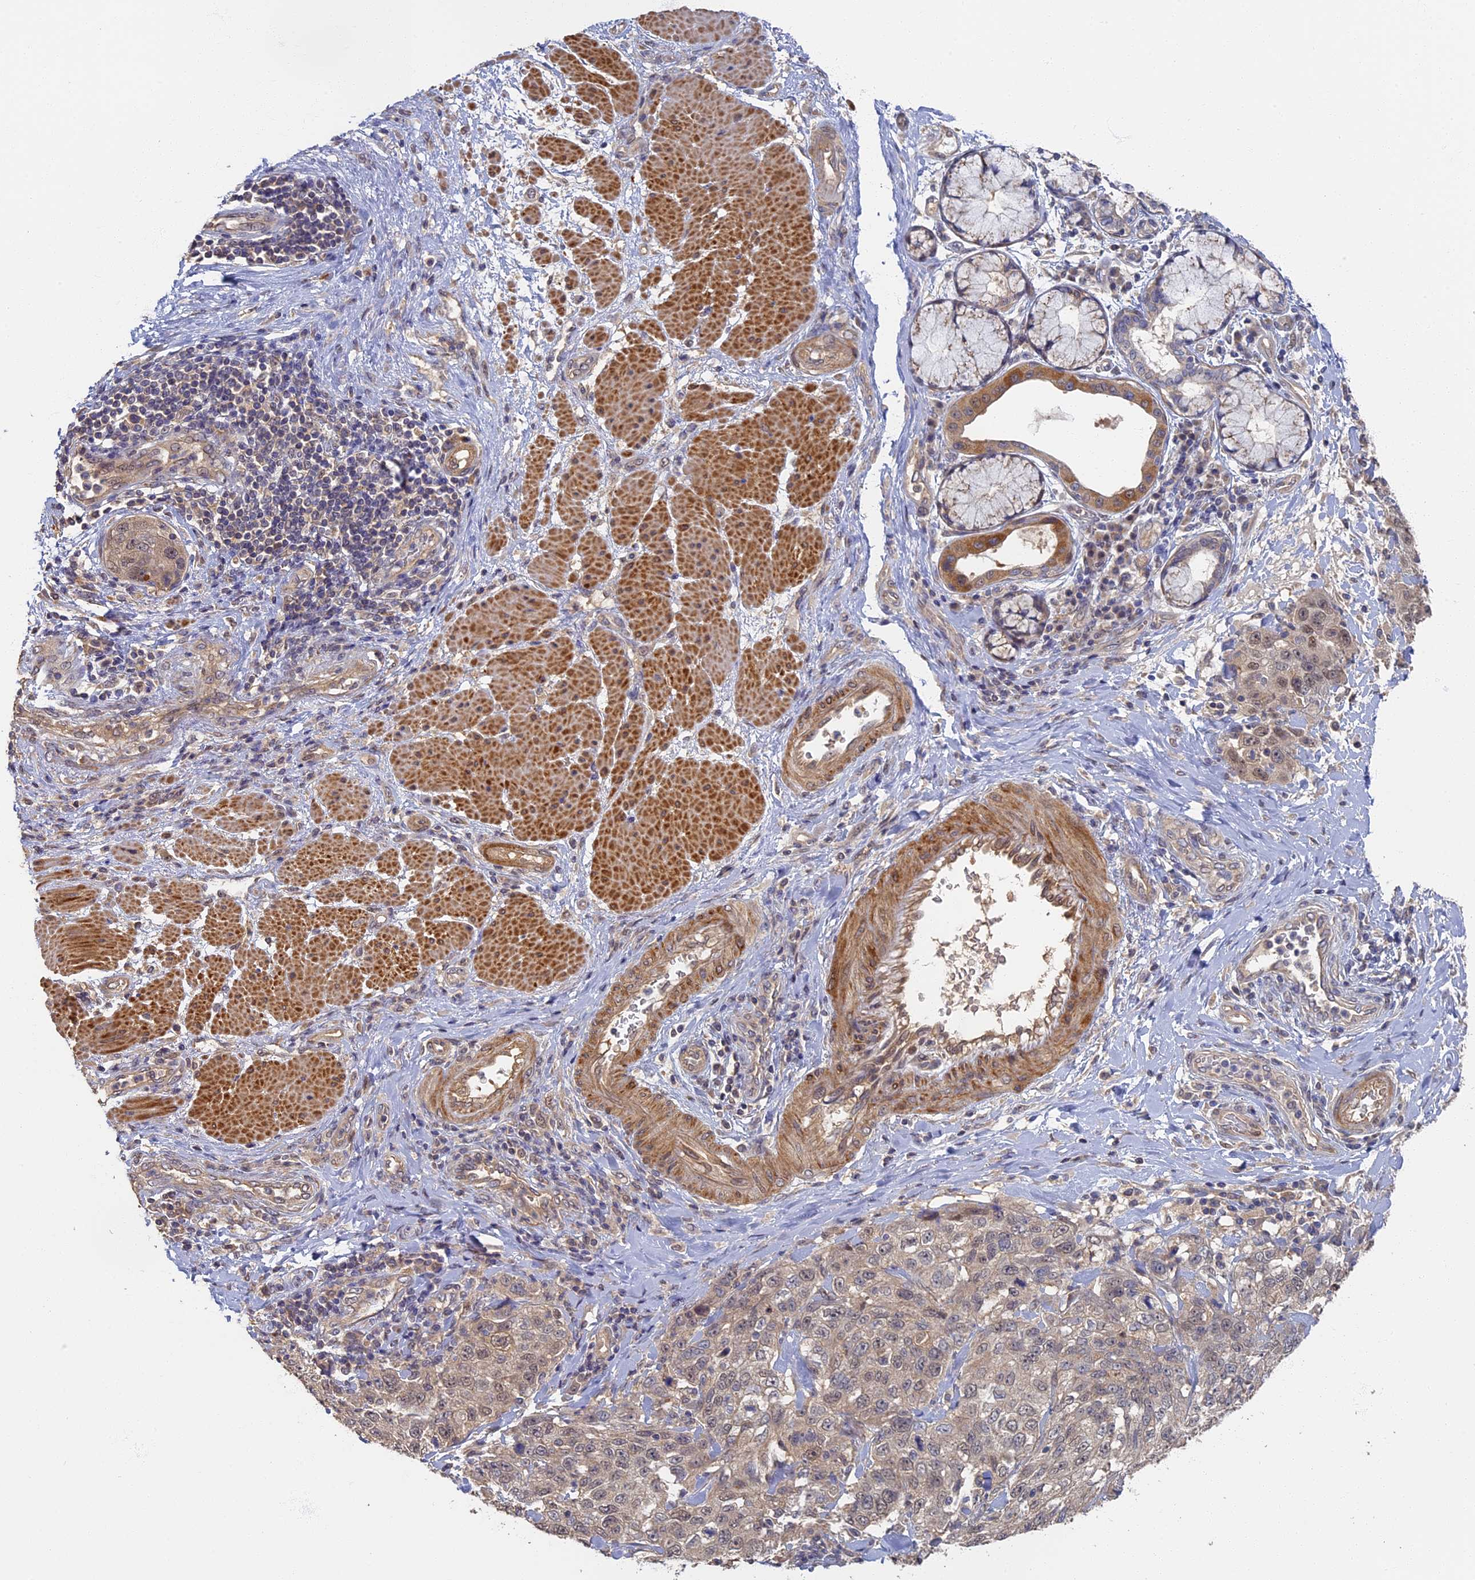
{"staining": {"intensity": "weak", "quantity": "25%-75%", "location": "nuclear"}, "tissue": "stomach cancer", "cell_type": "Tumor cells", "image_type": "cancer", "snomed": [{"axis": "morphology", "description": "Adenocarcinoma, NOS"}, {"axis": "topography", "description": "Stomach"}], "caption": "A micrograph showing weak nuclear positivity in approximately 25%-75% of tumor cells in stomach cancer (adenocarcinoma), as visualized by brown immunohistochemical staining.", "gene": "RSPH3", "patient": {"sex": "male", "age": 48}}